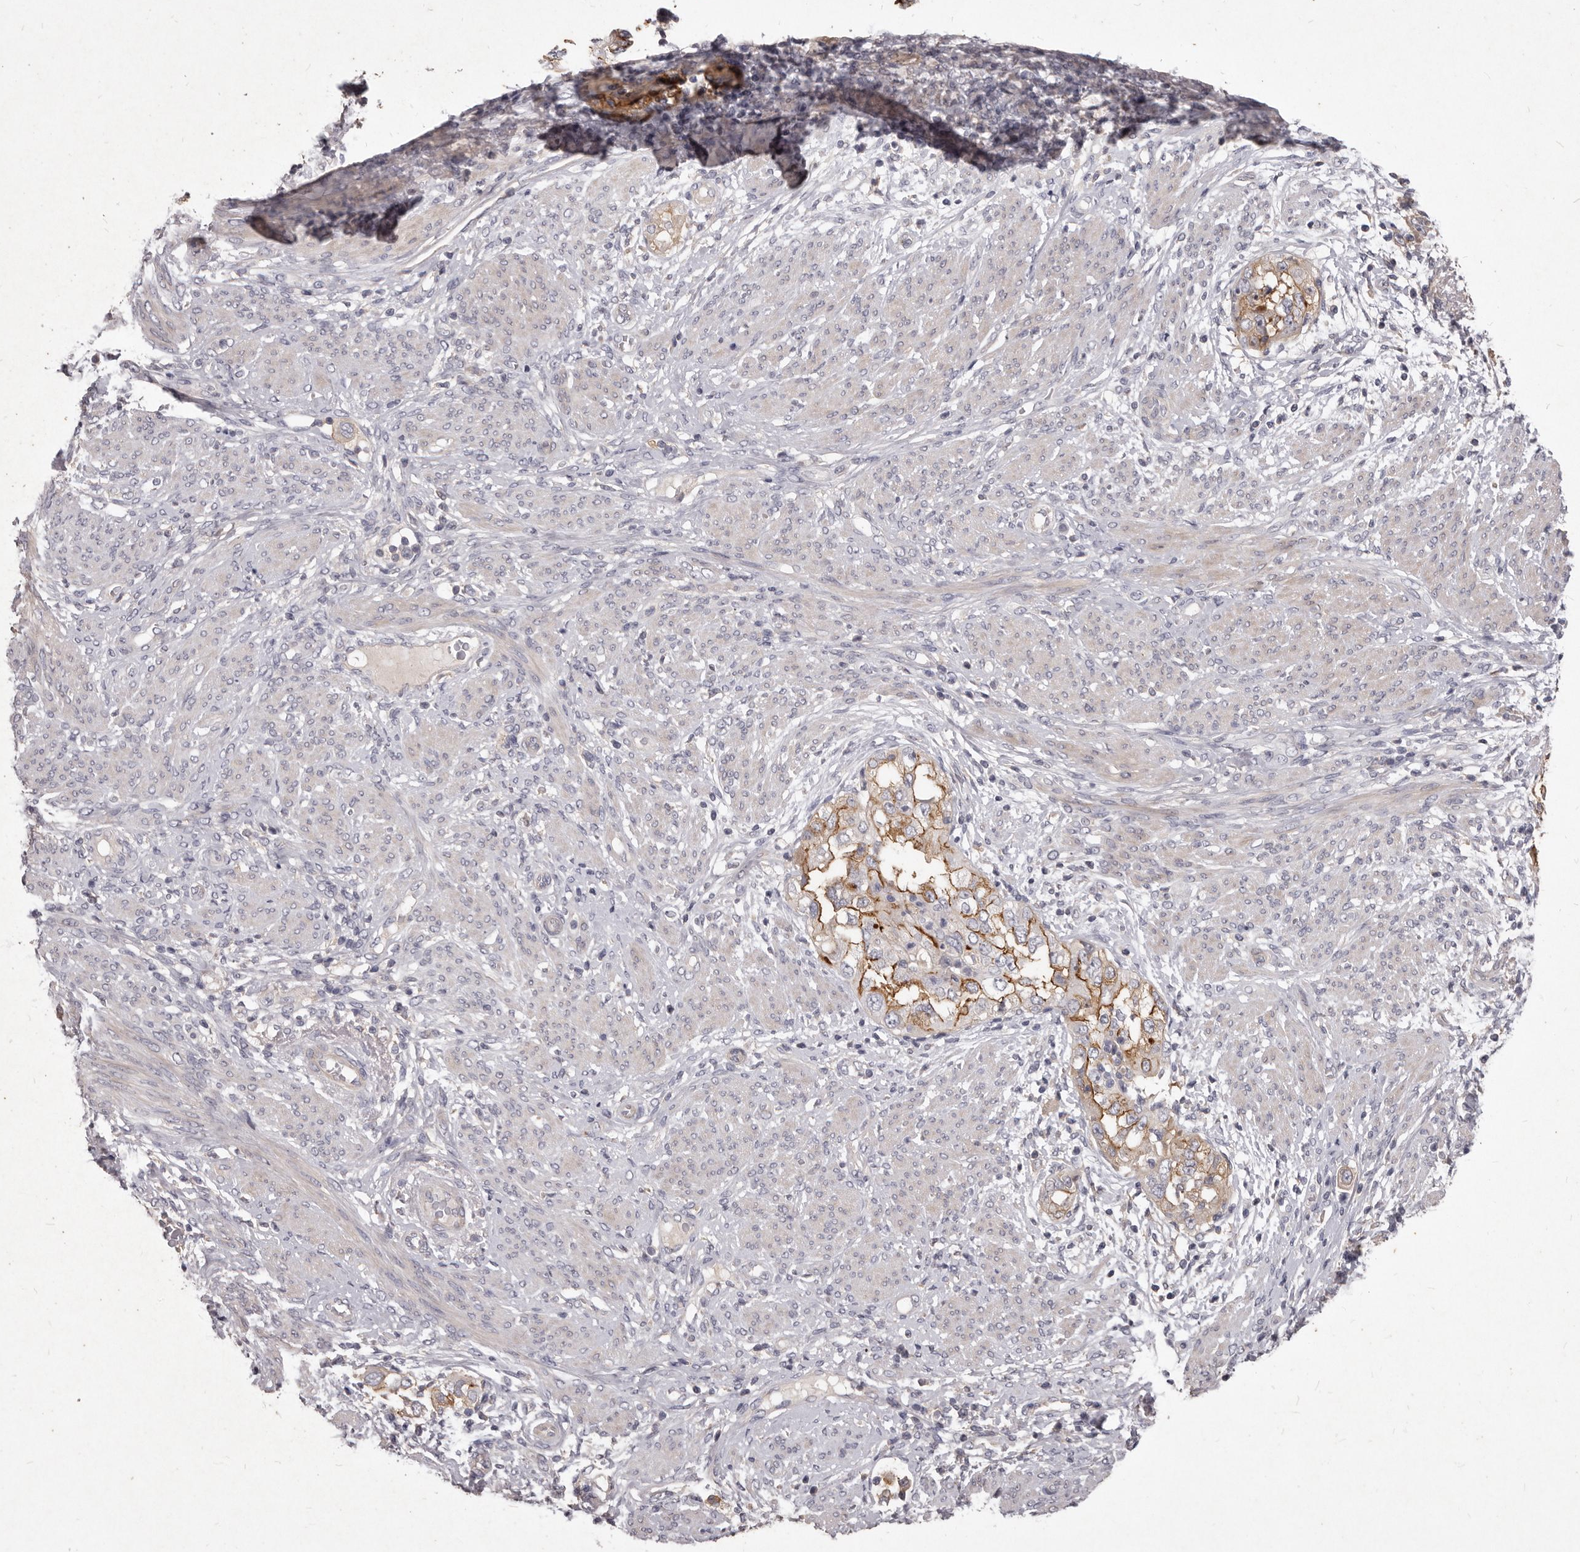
{"staining": {"intensity": "moderate", "quantity": ">75%", "location": "cytoplasmic/membranous"}, "tissue": "endometrial cancer", "cell_type": "Tumor cells", "image_type": "cancer", "snomed": [{"axis": "morphology", "description": "Adenocarcinoma, NOS"}, {"axis": "topography", "description": "Endometrium"}], "caption": "Immunohistochemistry (DAB (3,3'-diaminobenzidine)) staining of endometrial cancer (adenocarcinoma) reveals moderate cytoplasmic/membranous protein positivity in about >75% of tumor cells.", "gene": "GPRC5C", "patient": {"sex": "female", "age": 85}}